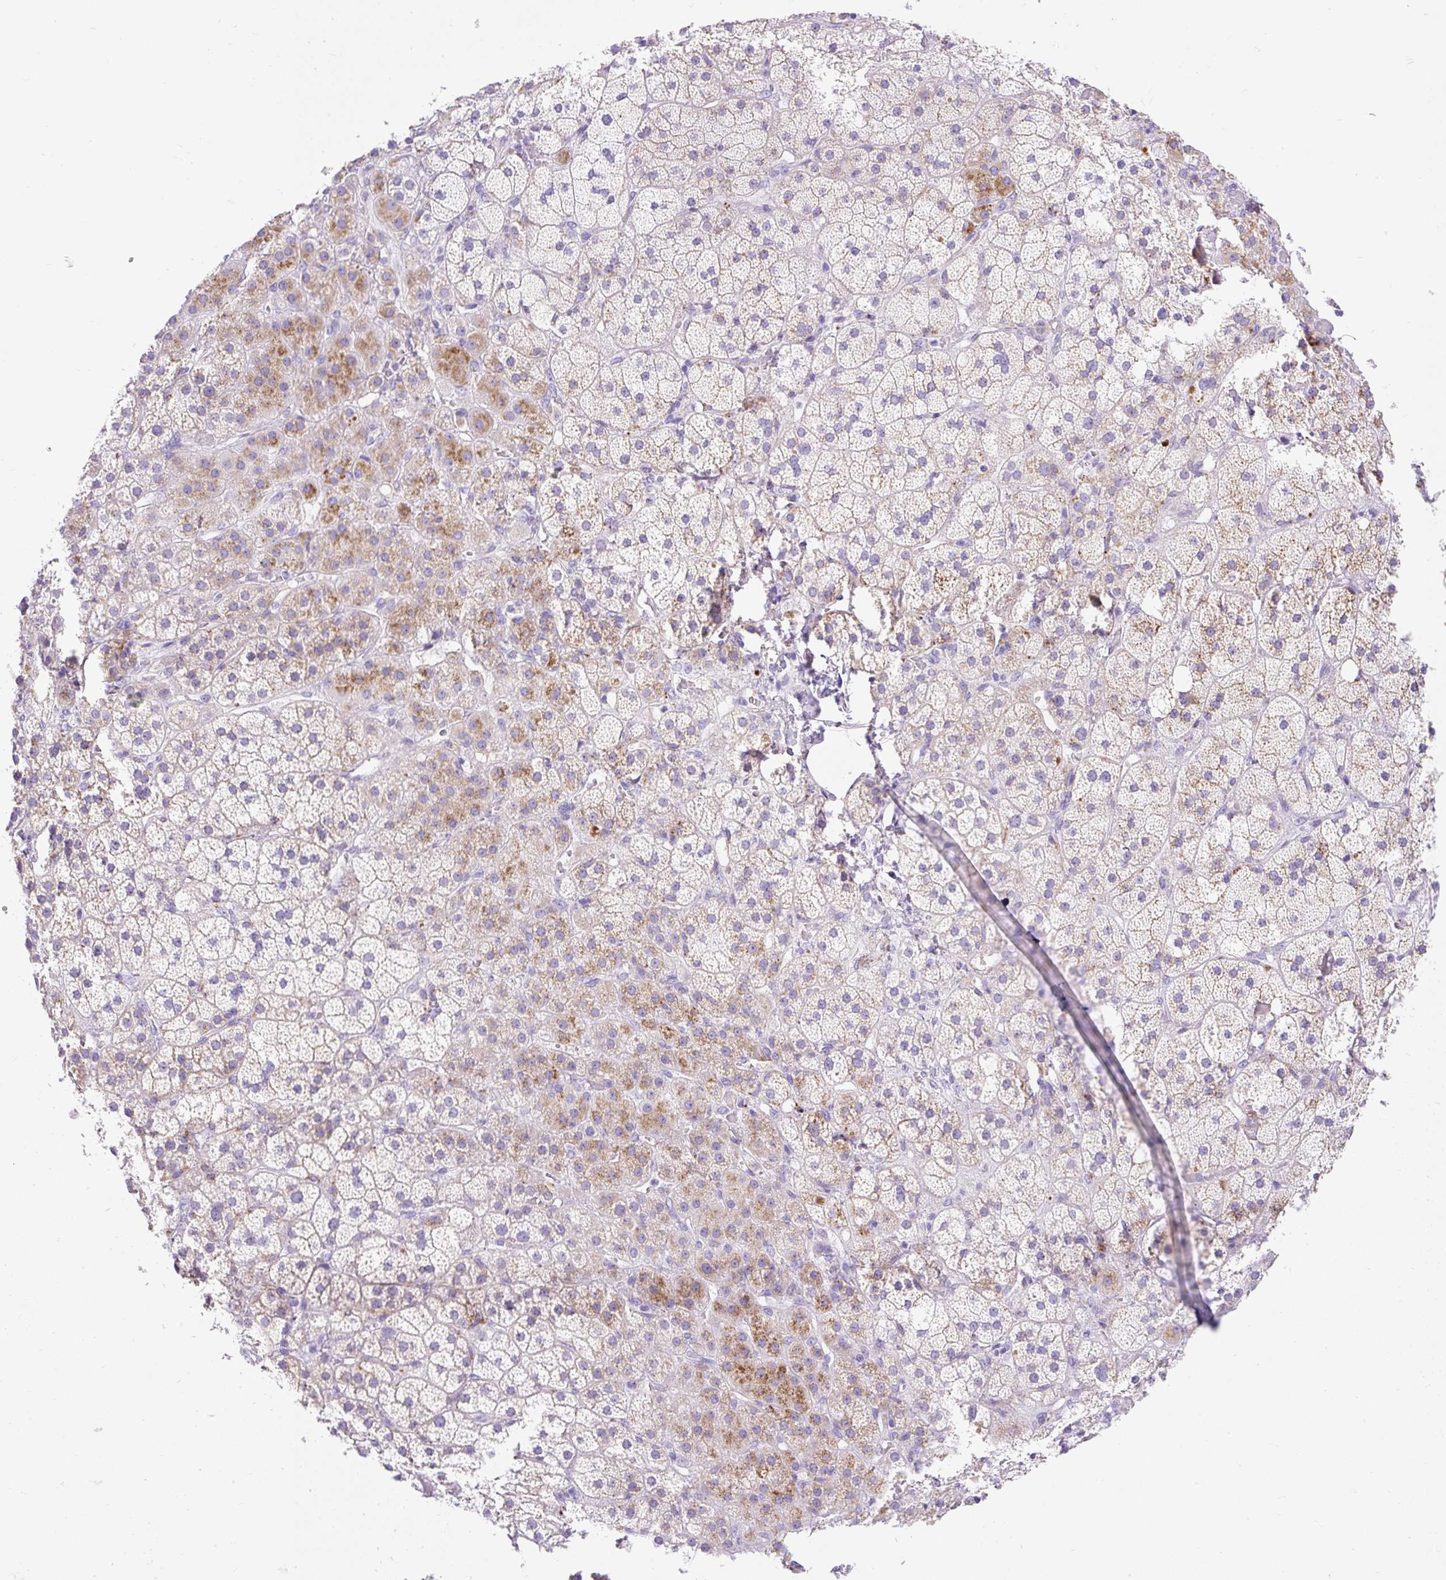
{"staining": {"intensity": "moderate", "quantity": "25%-75%", "location": "cytoplasmic/membranous"}, "tissue": "adrenal gland", "cell_type": "Glandular cells", "image_type": "normal", "snomed": [{"axis": "morphology", "description": "Normal tissue, NOS"}, {"axis": "topography", "description": "Adrenal gland"}], "caption": "This histopathology image displays immunohistochemistry (IHC) staining of unremarkable human adrenal gland, with medium moderate cytoplasmic/membranous expression in about 25%-75% of glandular cells.", "gene": "HEXB", "patient": {"sex": "male", "age": 57}}